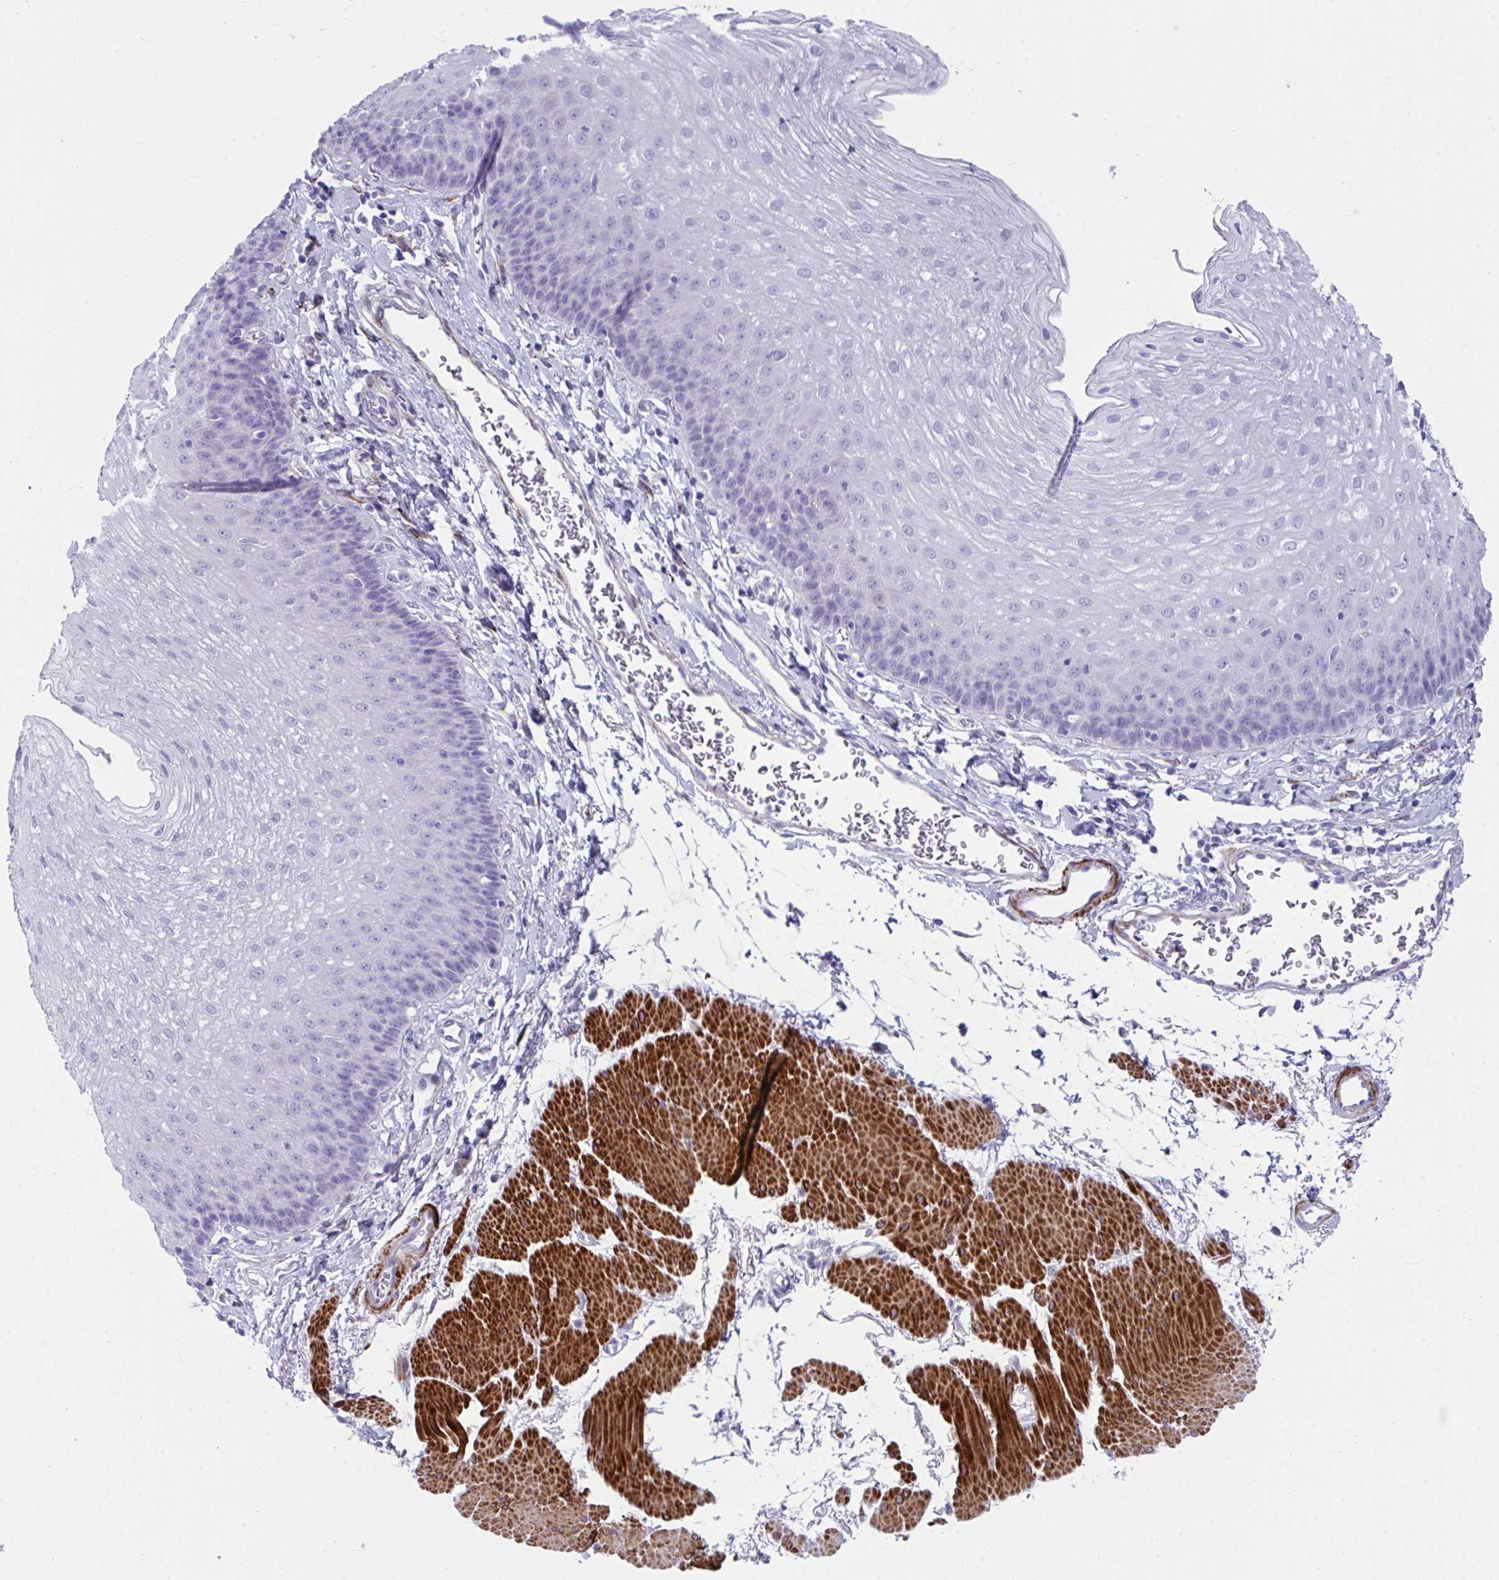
{"staining": {"intensity": "negative", "quantity": "none", "location": "none"}, "tissue": "esophagus", "cell_type": "Squamous epithelial cells", "image_type": "normal", "snomed": [{"axis": "morphology", "description": "Normal tissue, NOS"}, {"axis": "topography", "description": "Esophagus"}], "caption": "Immunohistochemistry (IHC) photomicrograph of benign esophagus stained for a protein (brown), which reveals no expression in squamous epithelial cells.", "gene": "GRXCR2", "patient": {"sex": "female", "age": 81}}